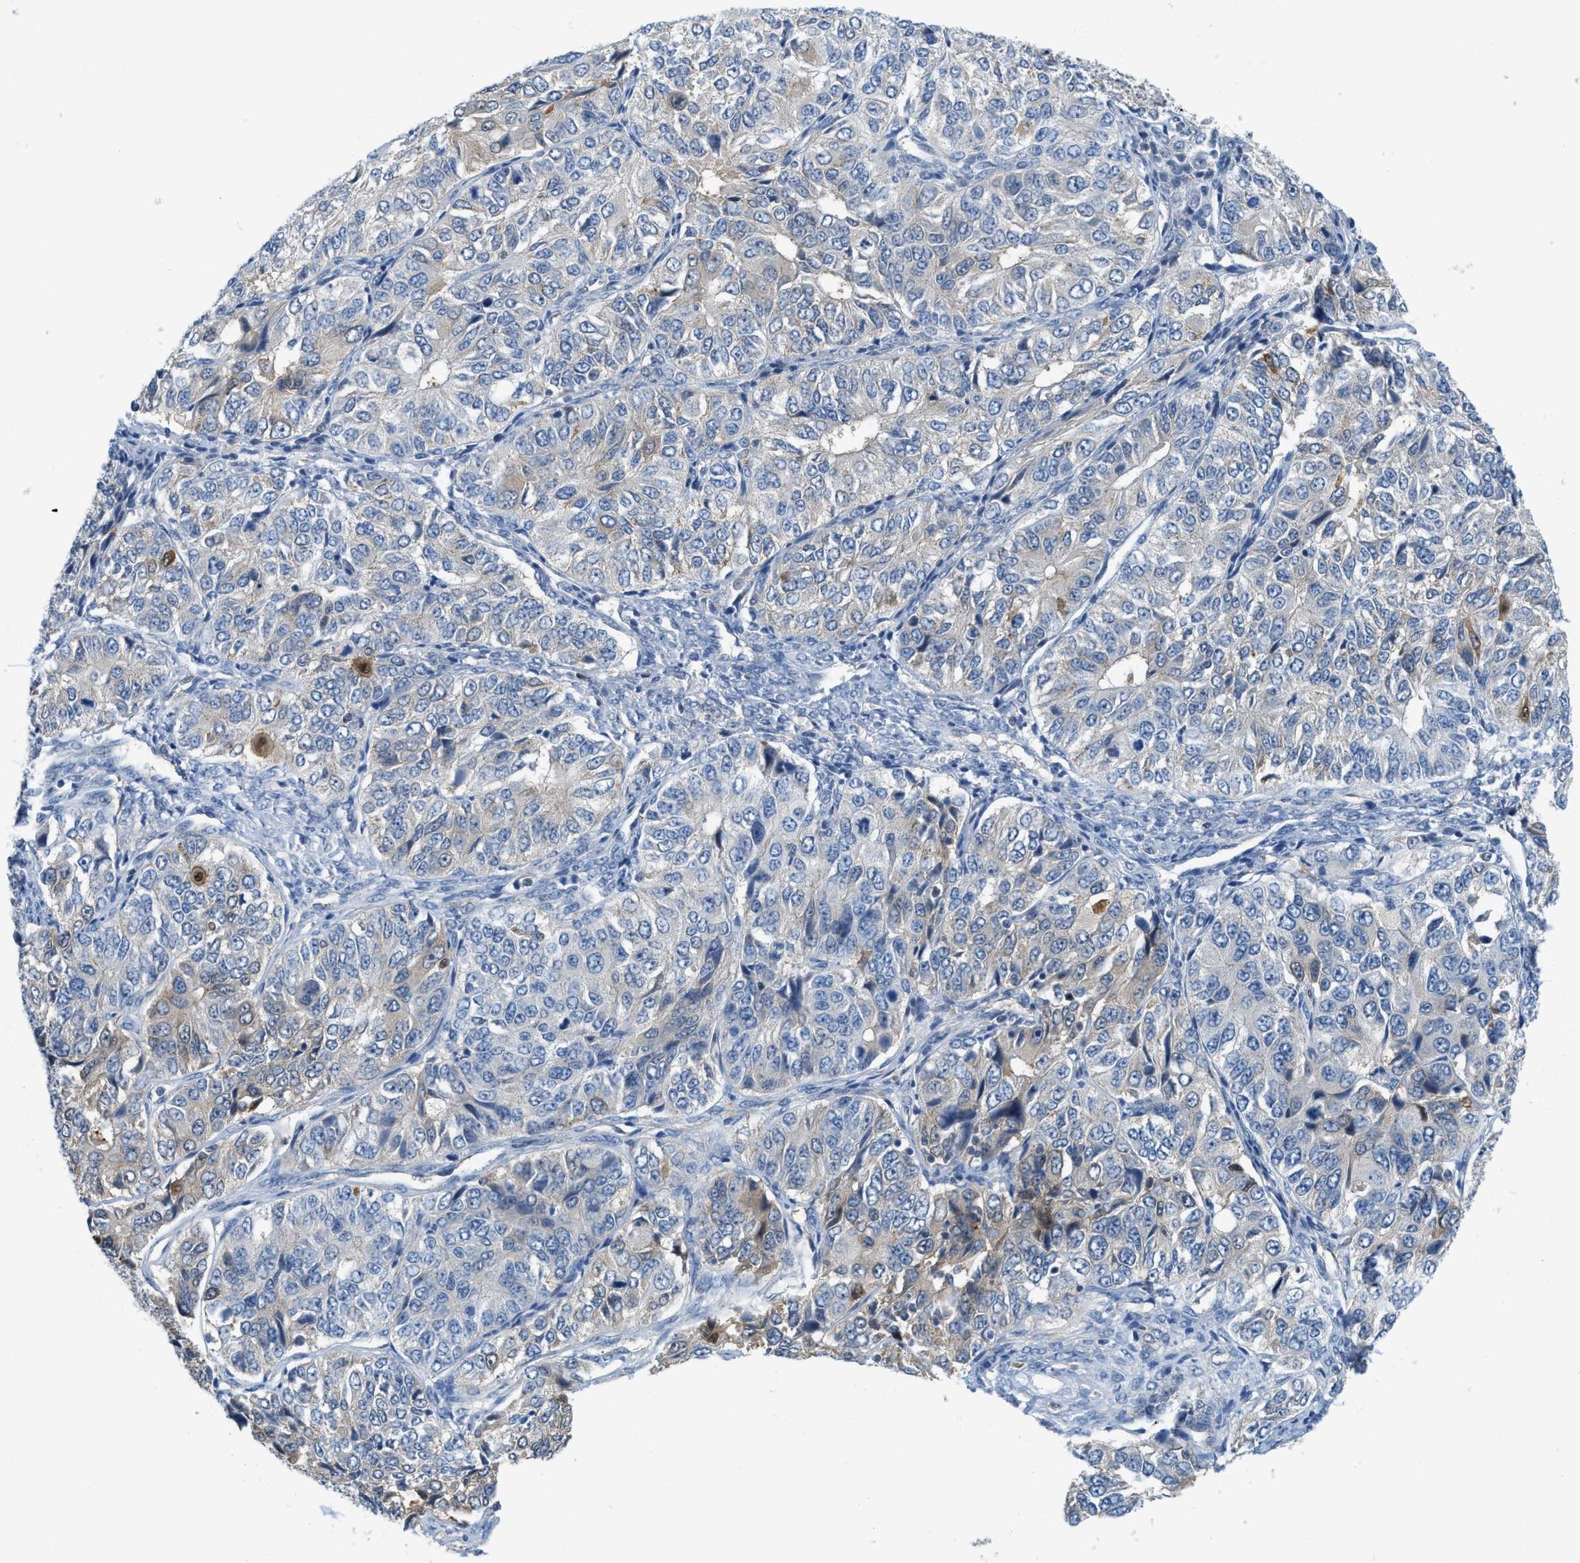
{"staining": {"intensity": "weak", "quantity": "25%-75%", "location": "cytoplasmic/membranous"}, "tissue": "ovarian cancer", "cell_type": "Tumor cells", "image_type": "cancer", "snomed": [{"axis": "morphology", "description": "Carcinoma, endometroid"}, {"axis": "topography", "description": "Ovary"}], "caption": "Ovarian cancer stained with immunohistochemistry (IHC) reveals weak cytoplasmic/membranous staining in approximately 25%-75% of tumor cells.", "gene": "CSTB", "patient": {"sex": "female", "age": 51}}